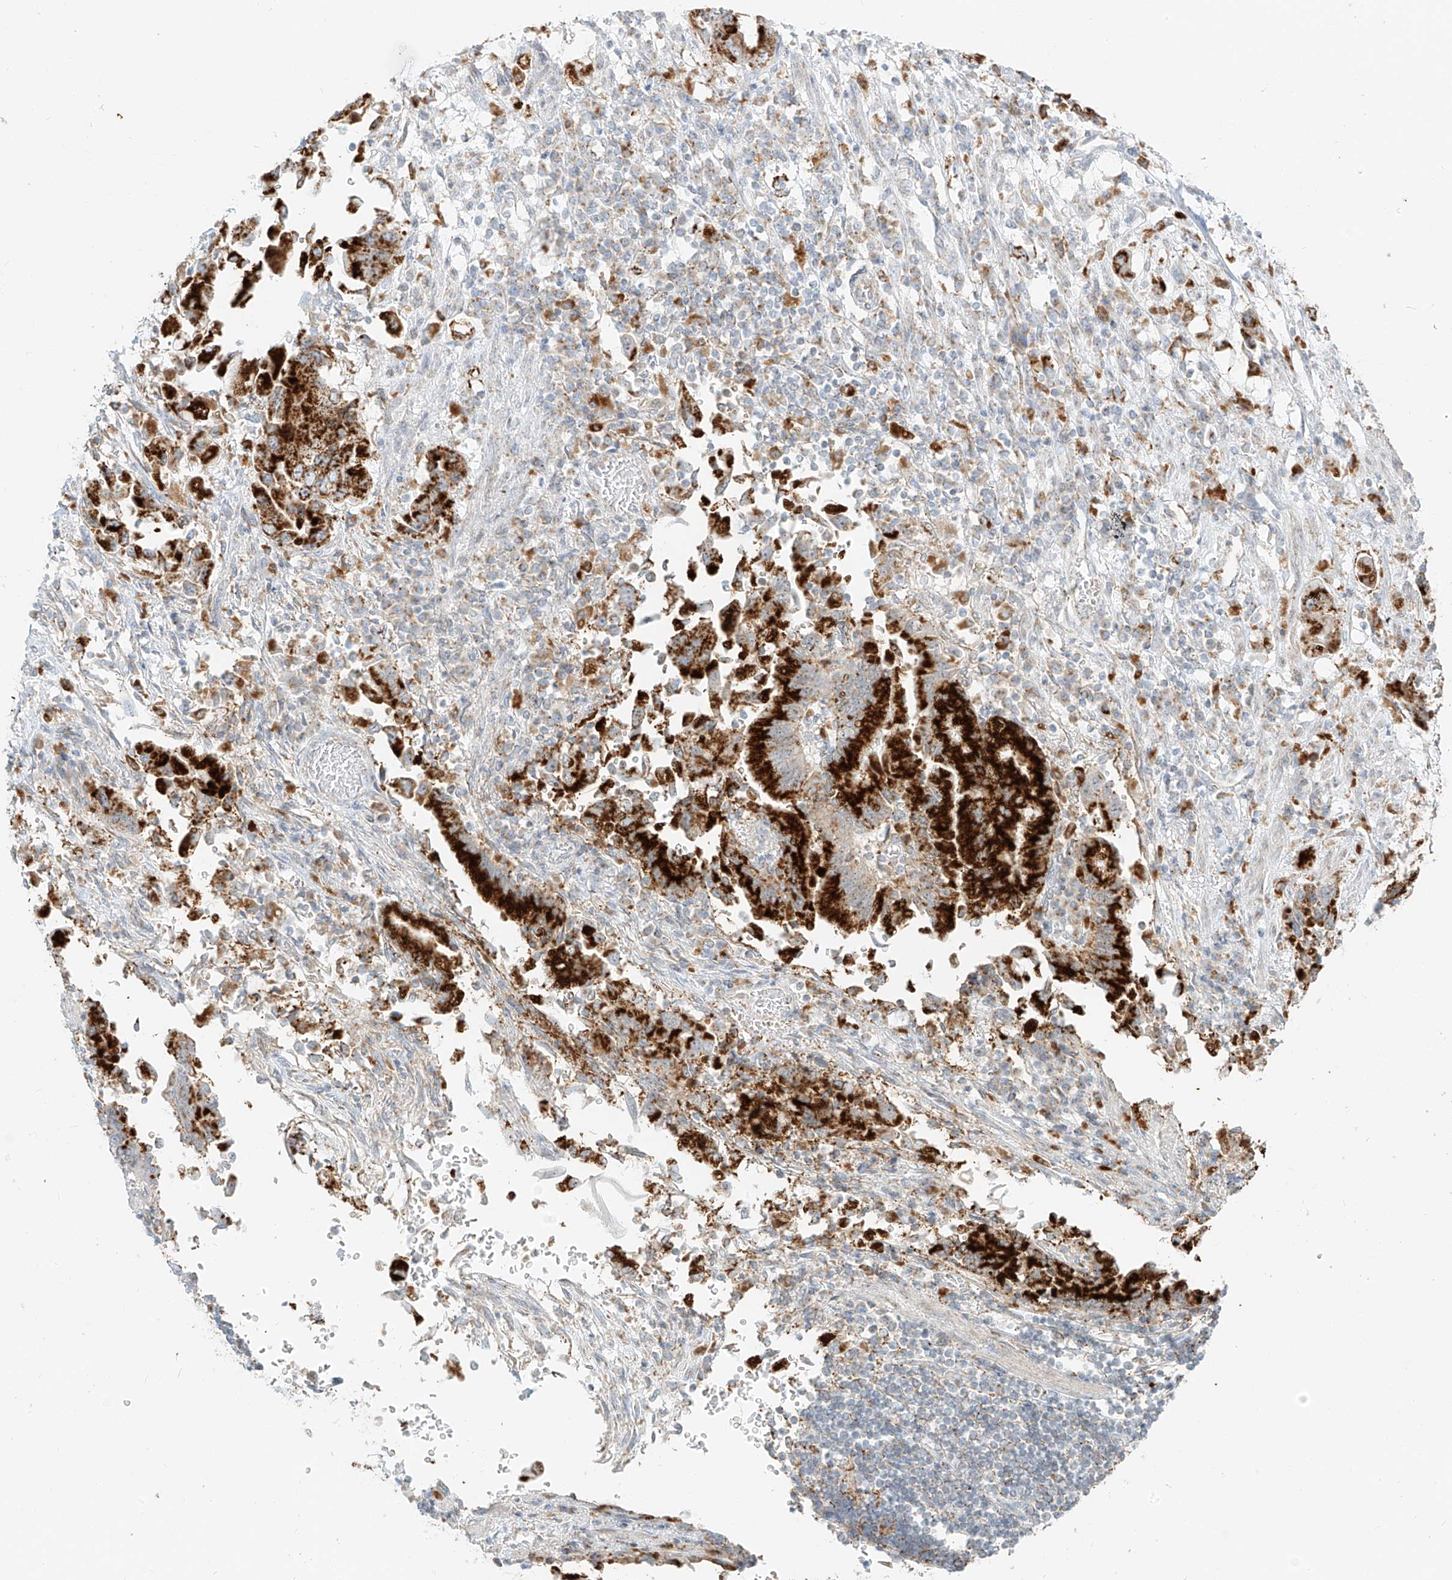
{"staining": {"intensity": "strong", "quantity": ">75%", "location": "cytoplasmic/membranous"}, "tissue": "stomach cancer", "cell_type": "Tumor cells", "image_type": "cancer", "snomed": [{"axis": "morphology", "description": "Adenocarcinoma, NOS"}, {"axis": "topography", "description": "Stomach"}], "caption": "About >75% of tumor cells in human adenocarcinoma (stomach) show strong cytoplasmic/membranous protein positivity as visualized by brown immunohistochemical staining.", "gene": "SLC35F6", "patient": {"sex": "male", "age": 62}}